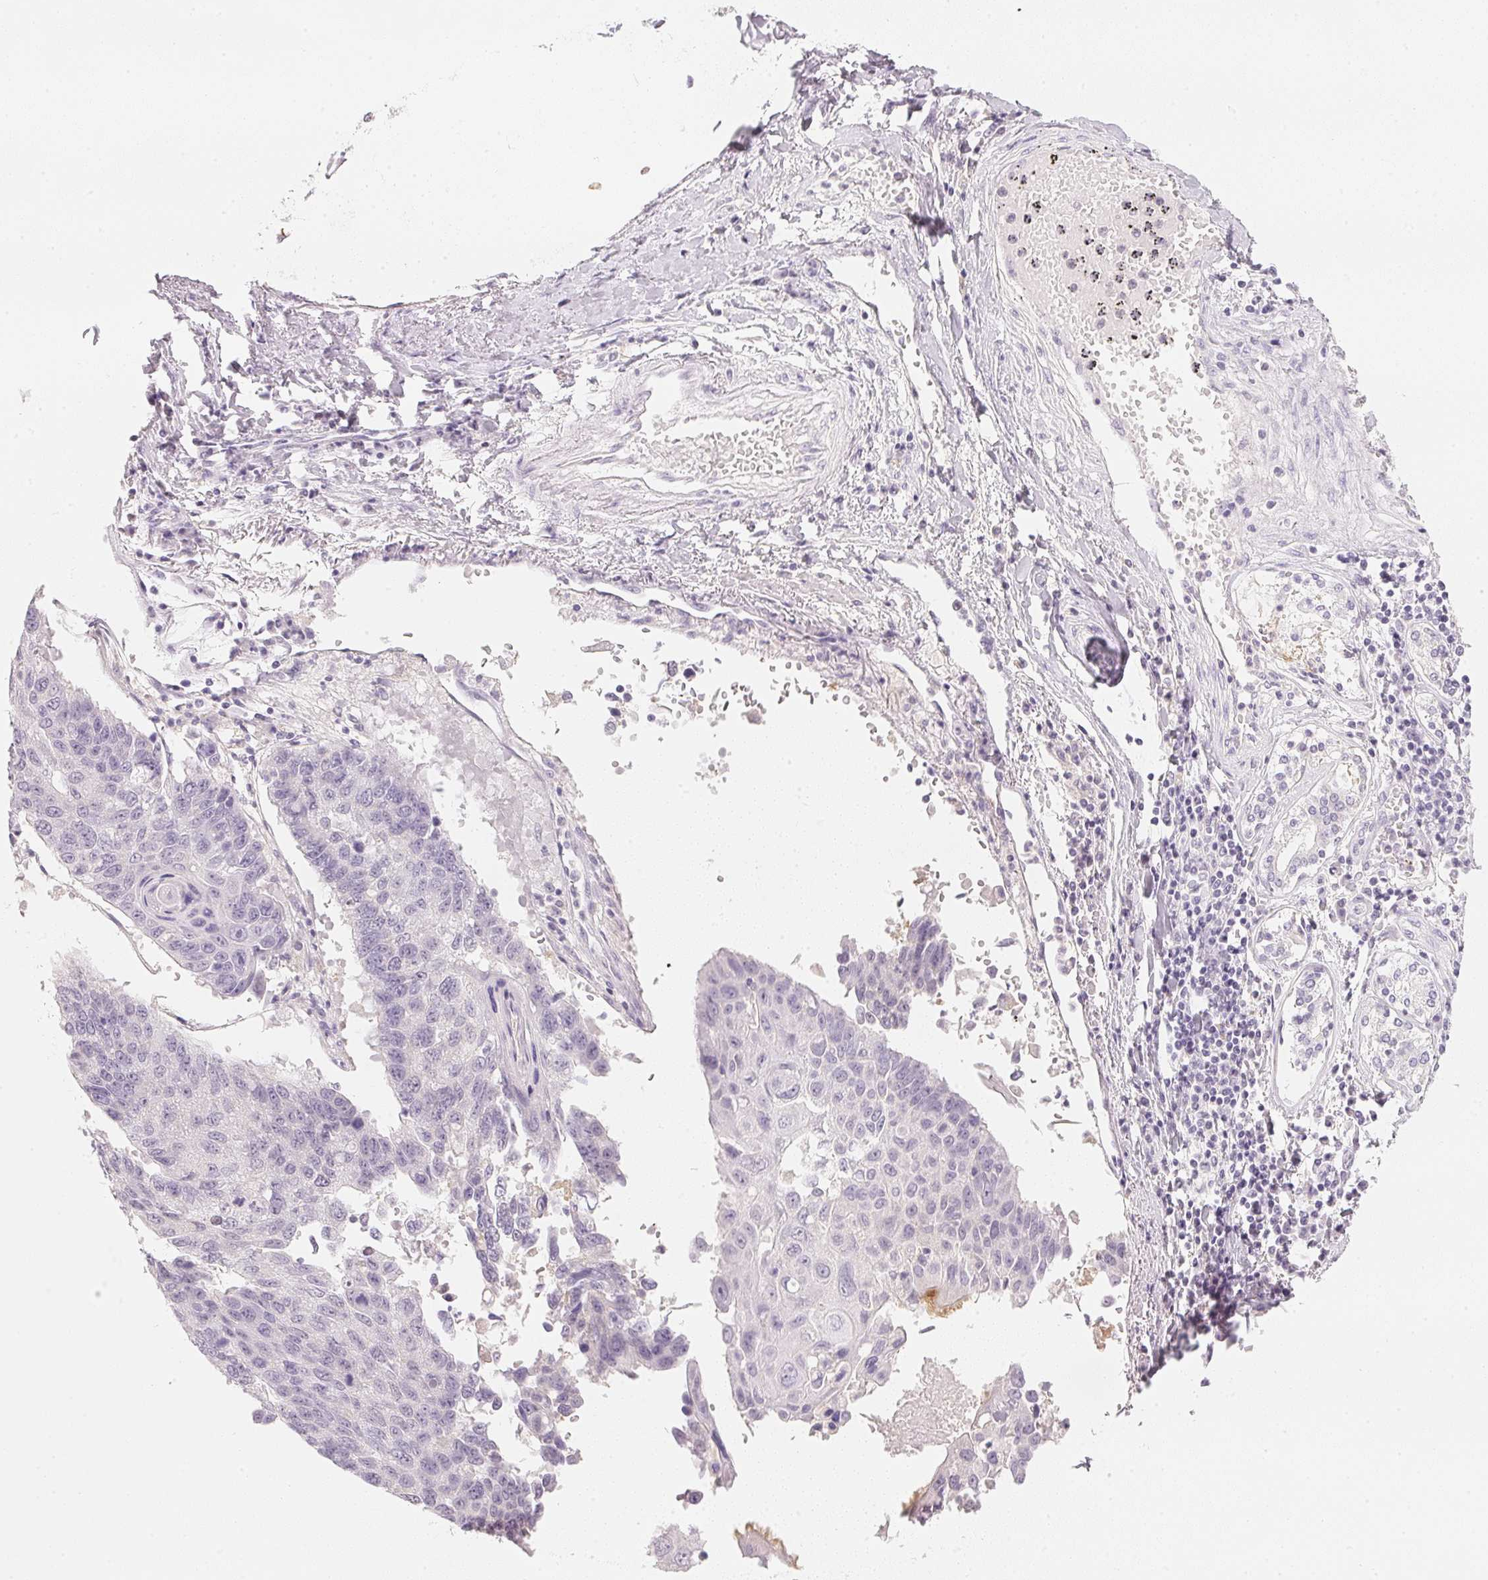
{"staining": {"intensity": "negative", "quantity": "none", "location": "none"}, "tissue": "lung cancer", "cell_type": "Tumor cells", "image_type": "cancer", "snomed": [{"axis": "morphology", "description": "Squamous cell carcinoma, NOS"}, {"axis": "topography", "description": "Lung"}], "caption": "An IHC photomicrograph of lung cancer is shown. There is no staining in tumor cells of lung cancer.", "gene": "CFAP276", "patient": {"sex": "male", "age": 73}}